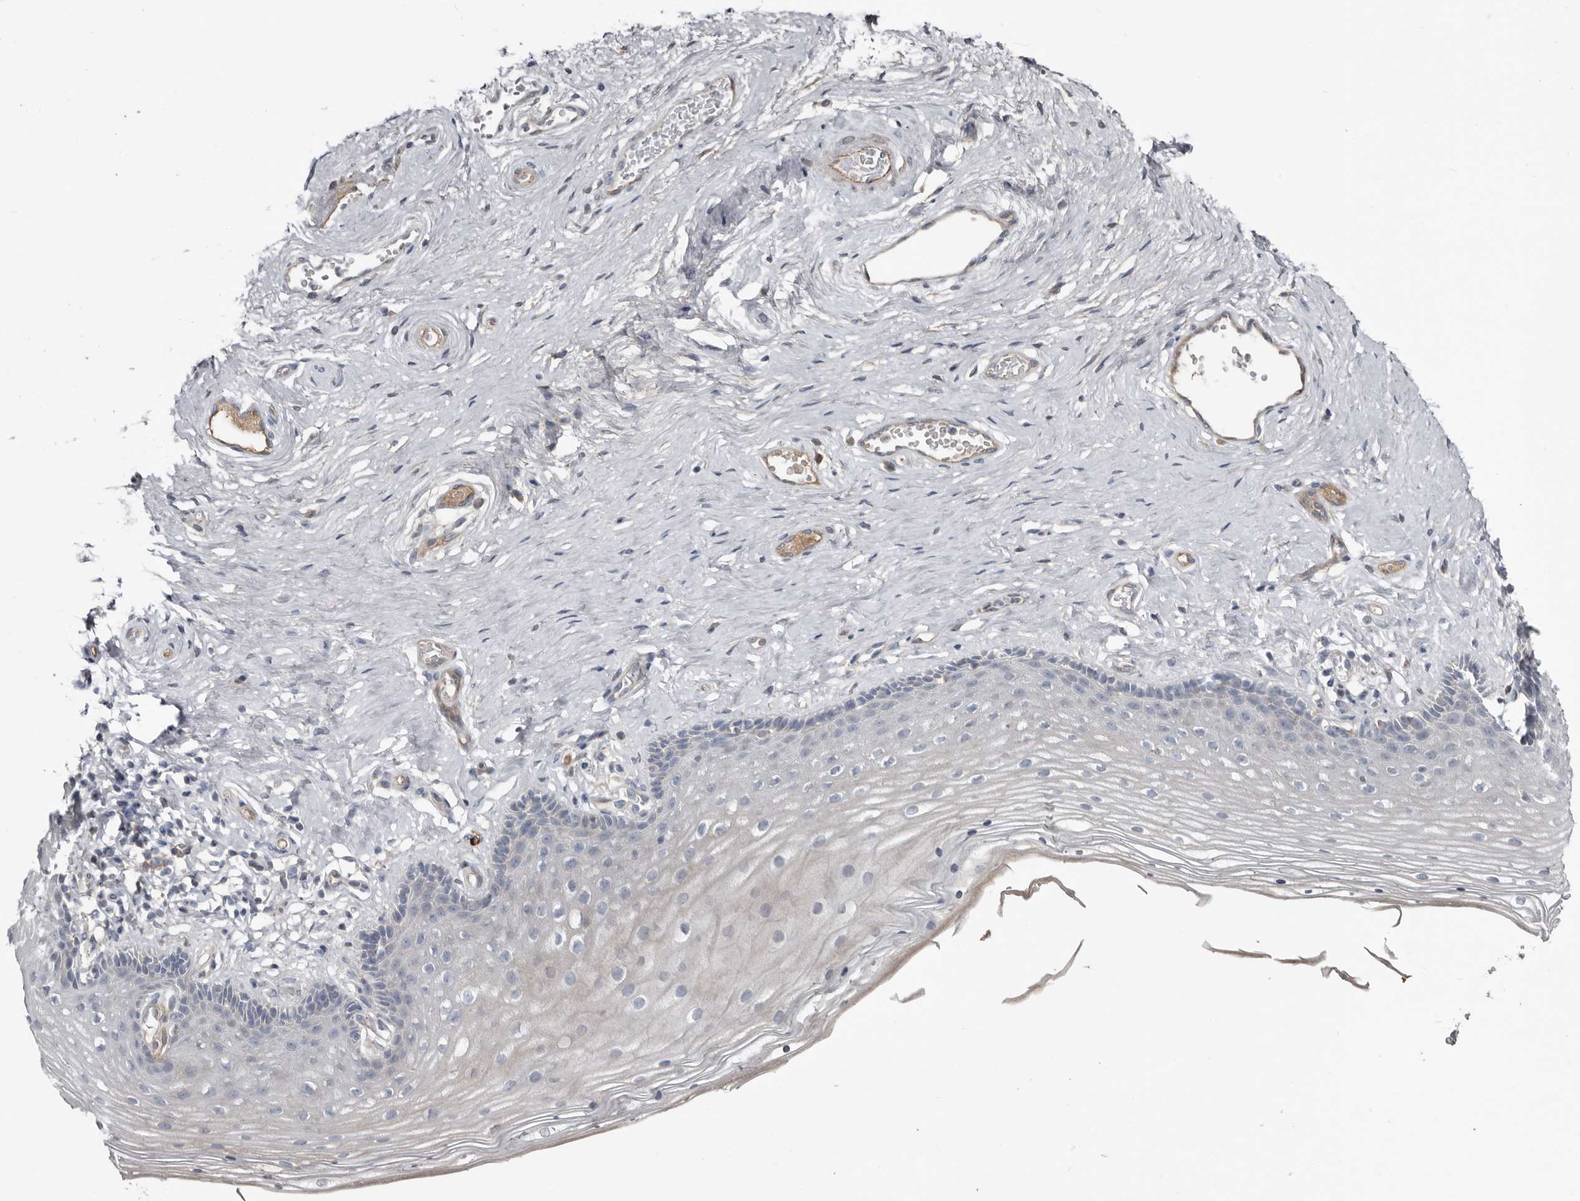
{"staining": {"intensity": "weak", "quantity": "<25%", "location": "cytoplasmic/membranous"}, "tissue": "vagina", "cell_type": "Squamous epithelial cells", "image_type": "normal", "snomed": [{"axis": "morphology", "description": "Normal tissue, NOS"}, {"axis": "topography", "description": "Vagina"}], "caption": "DAB (3,3'-diaminobenzidine) immunohistochemical staining of unremarkable vagina demonstrates no significant staining in squamous epithelial cells. The staining is performed using DAB brown chromogen with nuclei counter-stained in using hematoxylin.", "gene": "ZNF114", "patient": {"sex": "female", "age": 46}}